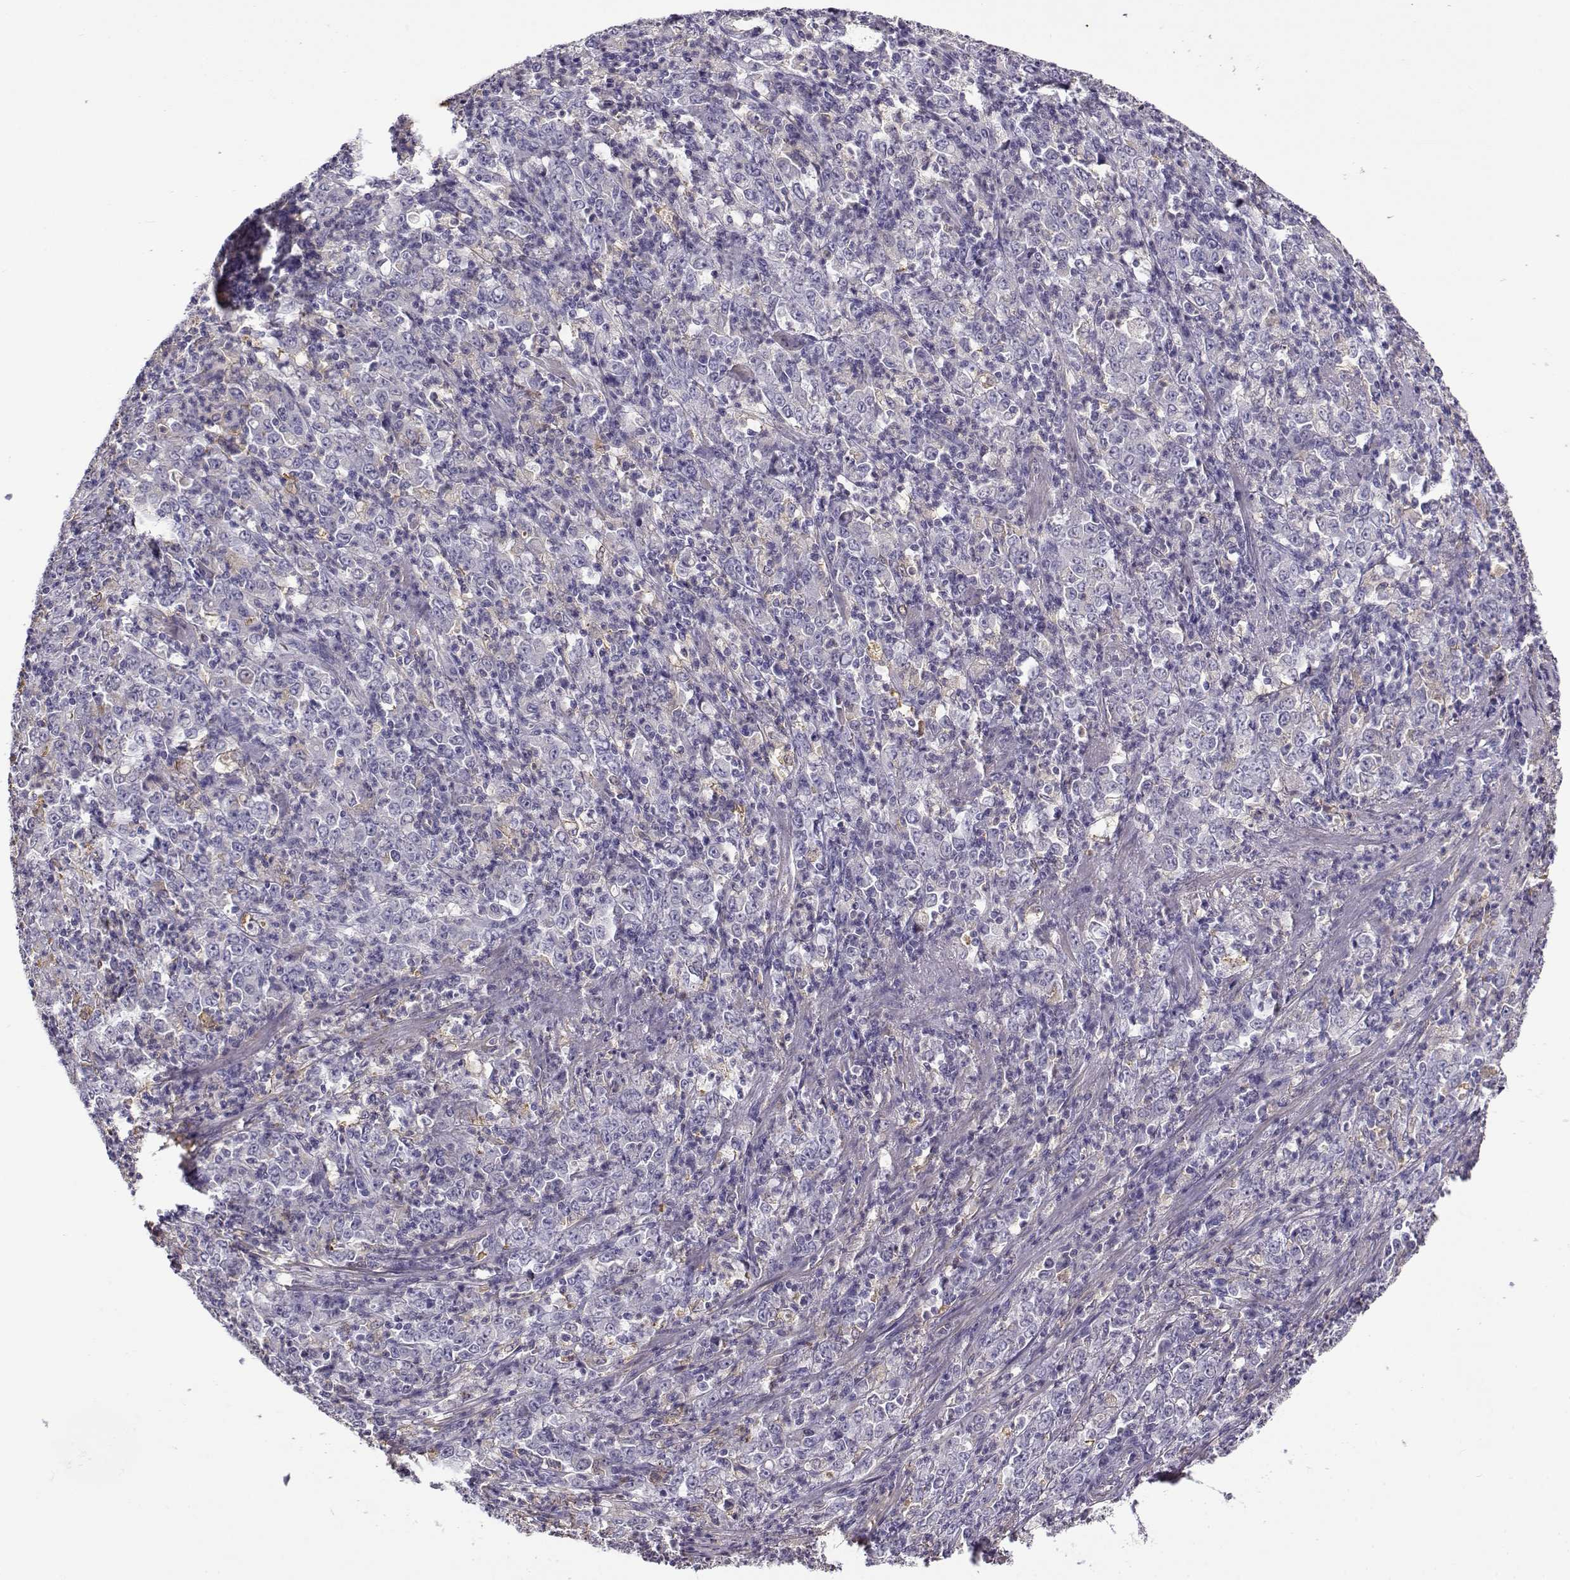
{"staining": {"intensity": "weak", "quantity": "<25%", "location": "cytoplasmic/membranous"}, "tissue": "stomach cancer", "cell_type": "Tumor cells", "image_type": "cancer", "snomed": [{"axis": "morphology", "description": "Adenocarcinoma, NOS"}, {"axis": "topography", "description": "Stomach, lower"}], "caption": "High power microscopy micrograph of an IHC micrograph of stomach cancer, revealing no significant positivity in tumor cells.", "gene": "UCP3", "patient": {"sex": "female", "age": 71}}